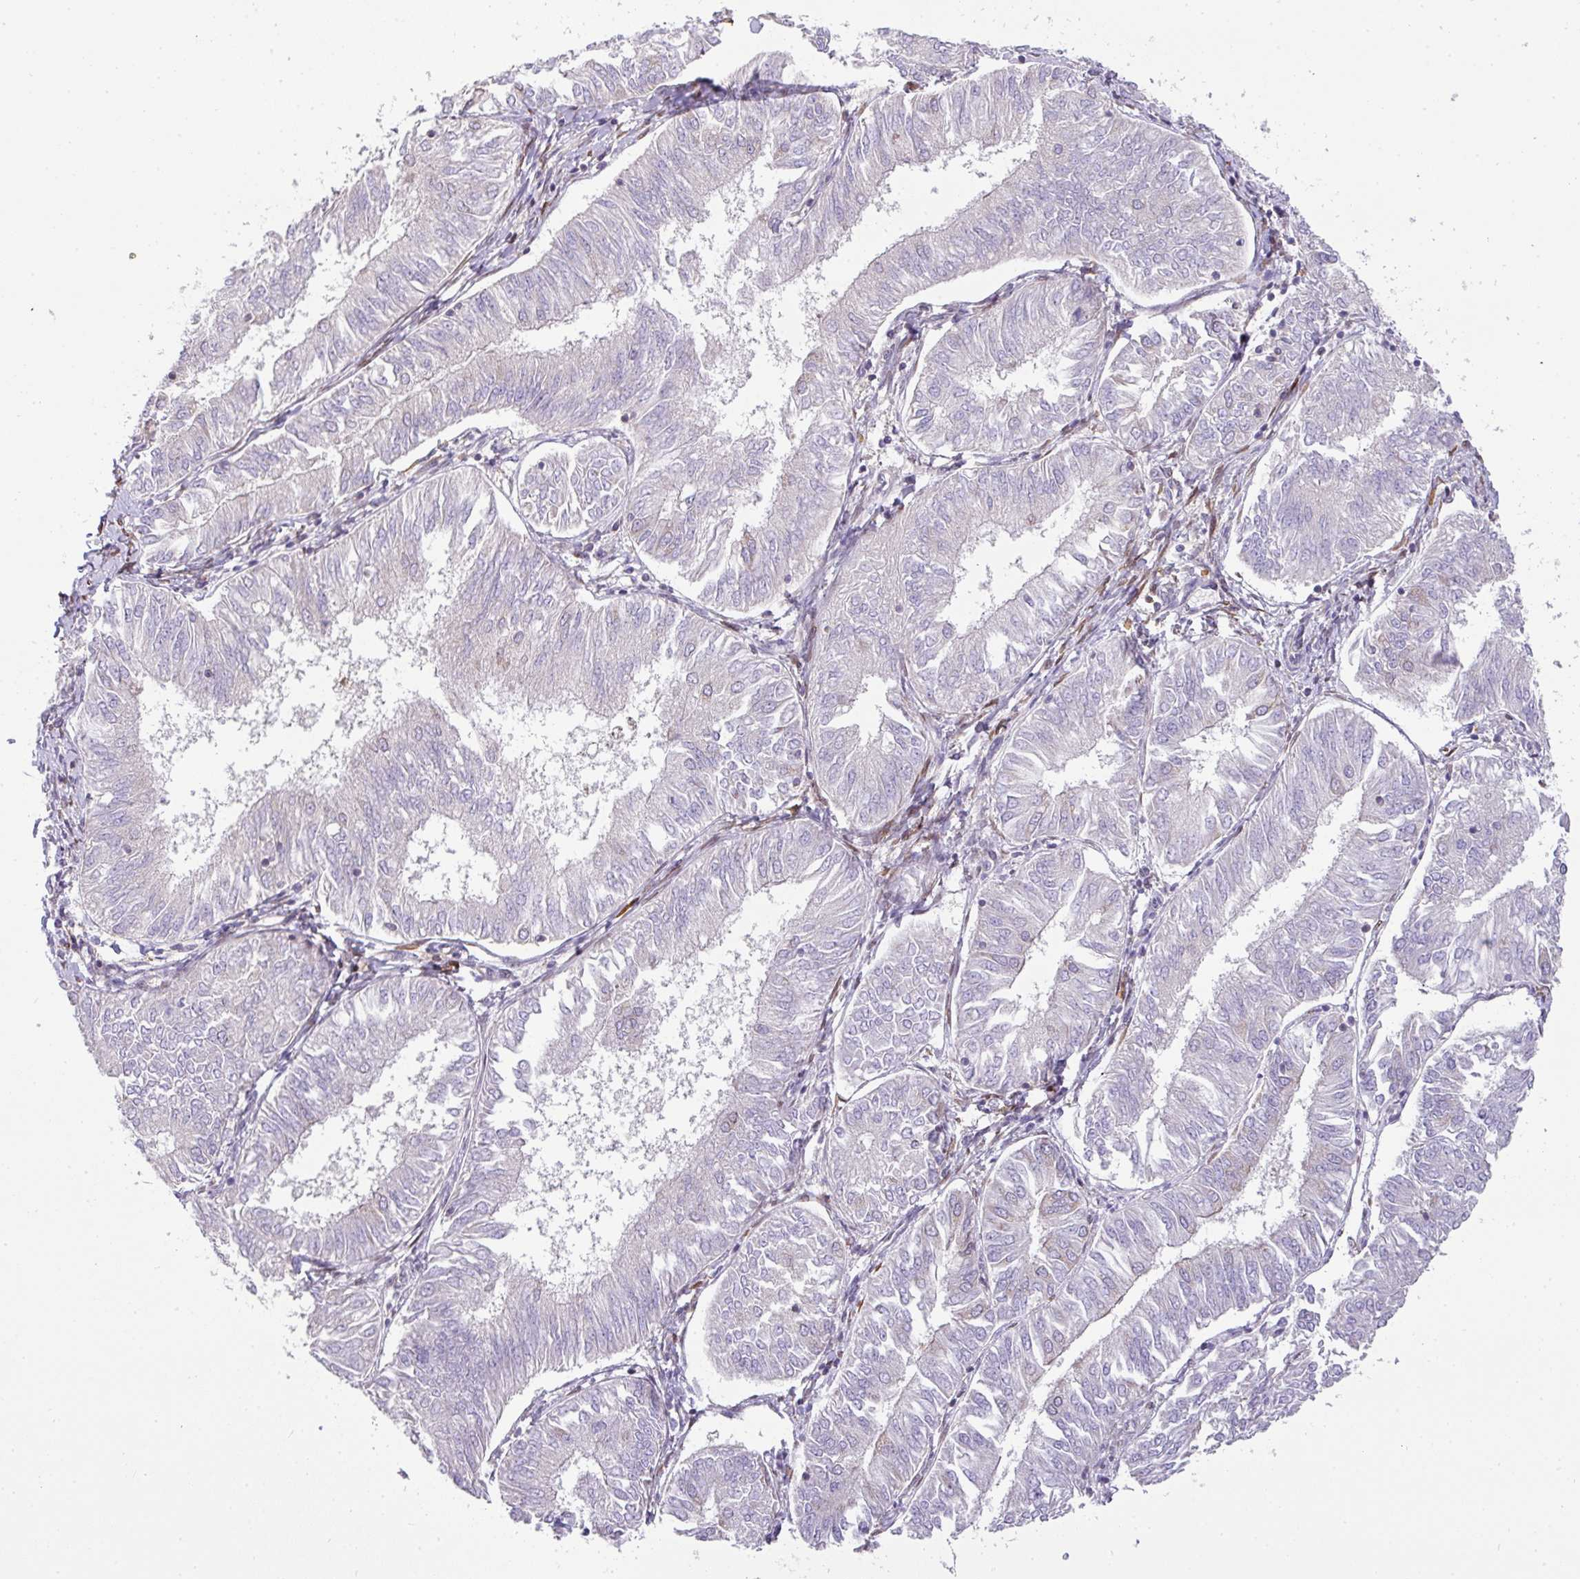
{"staining": {"intensity": "weak", "quantity": "<25%", "location": "cytoplasmic/membranous"}, "tissue": "endometrial cancer", "cell_type": "Tumor cells", "image_type": "cancer", "snomed": [{"axis": "morphology", "description": "Adenocarcinoma, NOS"}, {"axis": "topography", "description": "Endometrium"}], "caption": "This is a image of immunohistochemistry (IHC) staining of adenocarcinoma (endometrial), which shows no expression in tumor cells.", "gene": "ZNF211", "patient": {"sex": "female", "age": 58}}